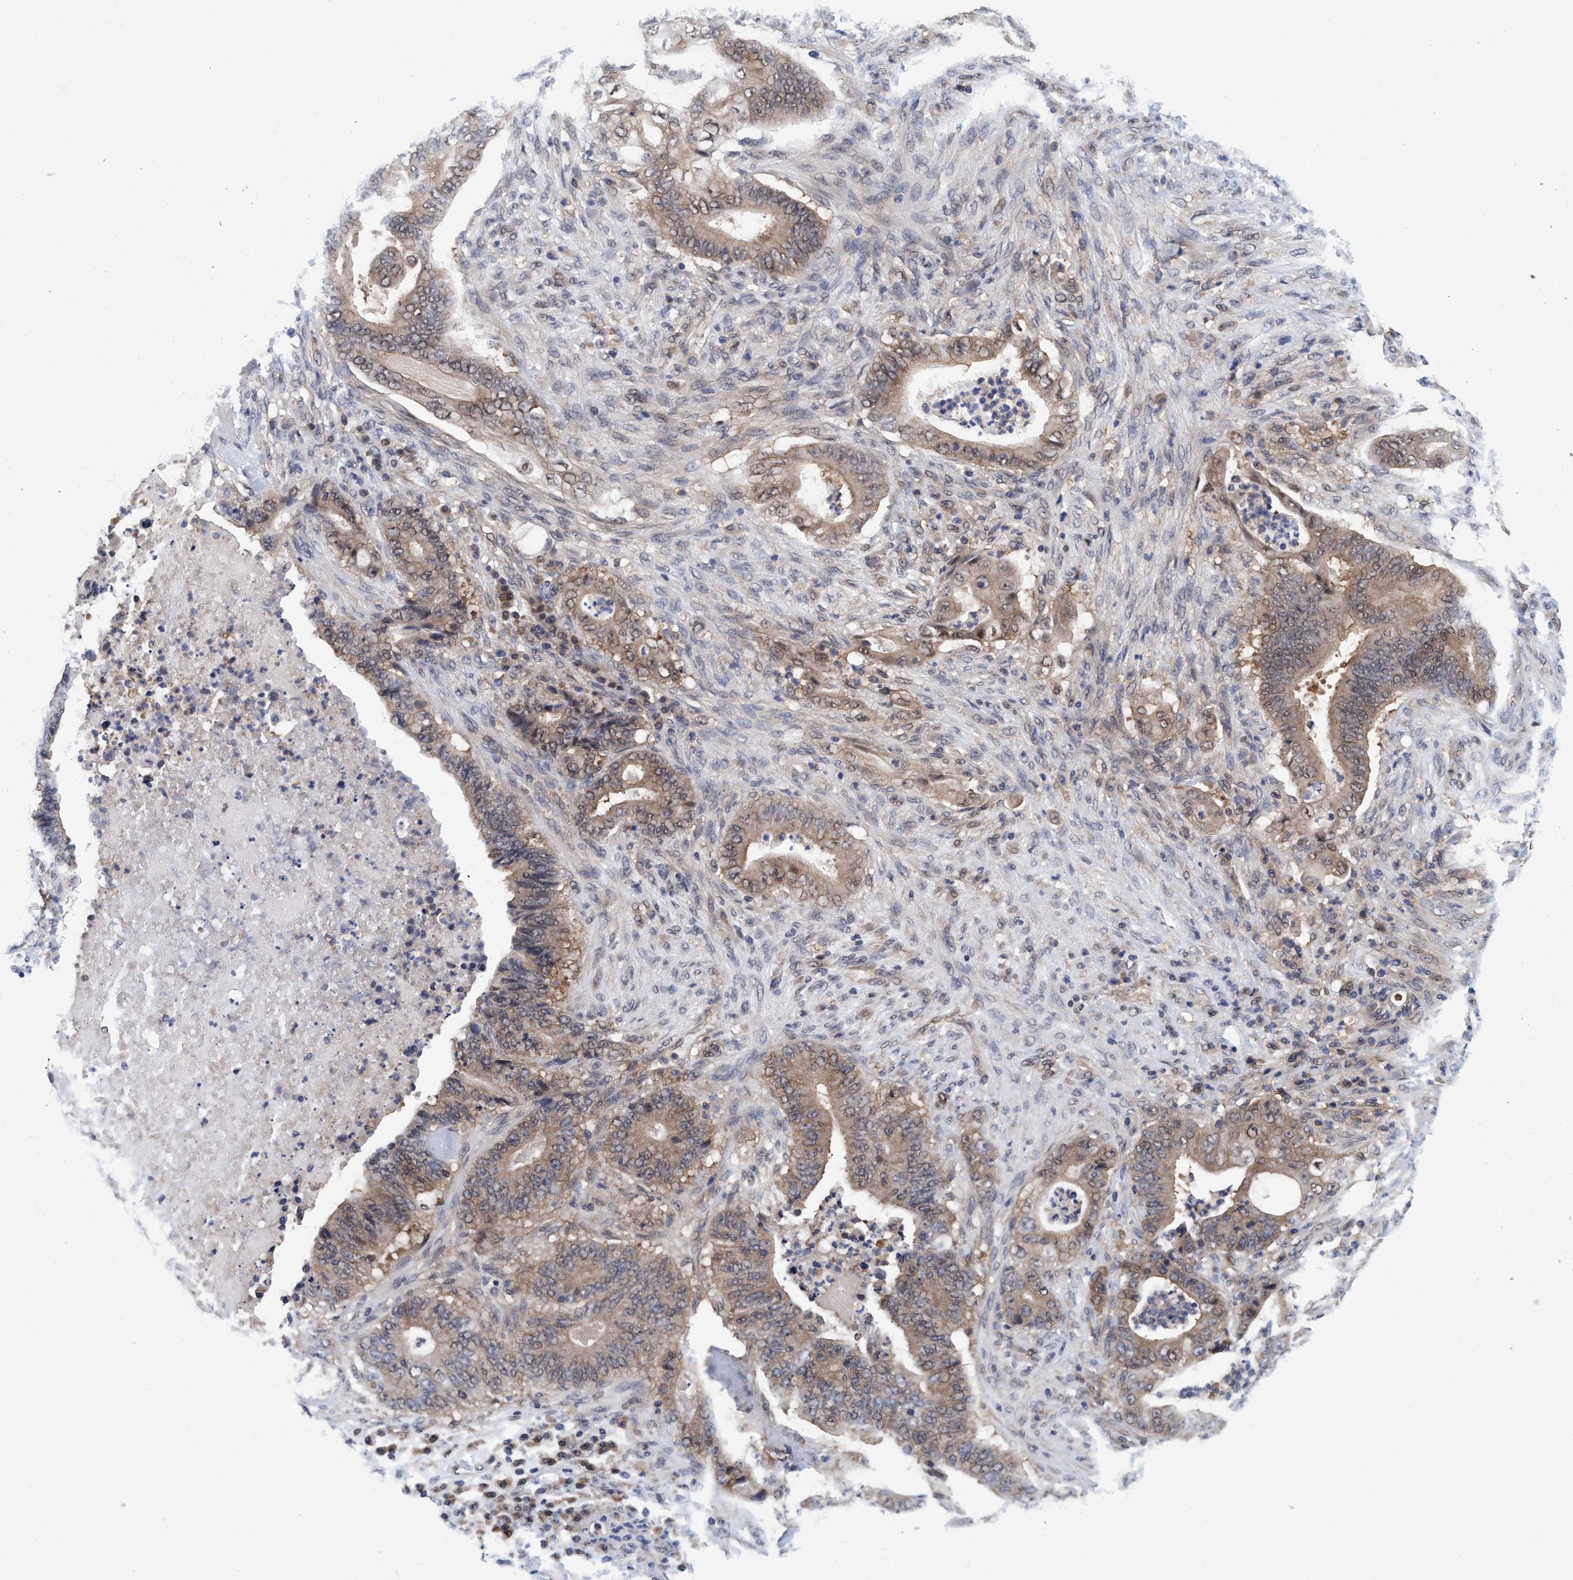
{"staining": {"intensity": "weak", "quantity": ">75%", "location": "cytoplasmic/membranous"}, "tissue": "stomach cancer", "cell_type": "Tumor cells", "image_type": "cancer", "snomed": [{"axis": "morphology", "description": "Adenocarcinoma, NOS"}, {"axis": "topography", "description": "Stomach"}], "caption": "Immunohistochemistry (IHC) of human stomach cancer displays low levels of weak cytoplasmic/membranous staining in approximately >75% of tumor cells. The protein of interest is stained brown, and the nuclei are stained in blue (DAB IHC with brightfield microscopy, high magnification).", "gene": "PSMD12", "patient": {"sex": "female", "age": 73}}